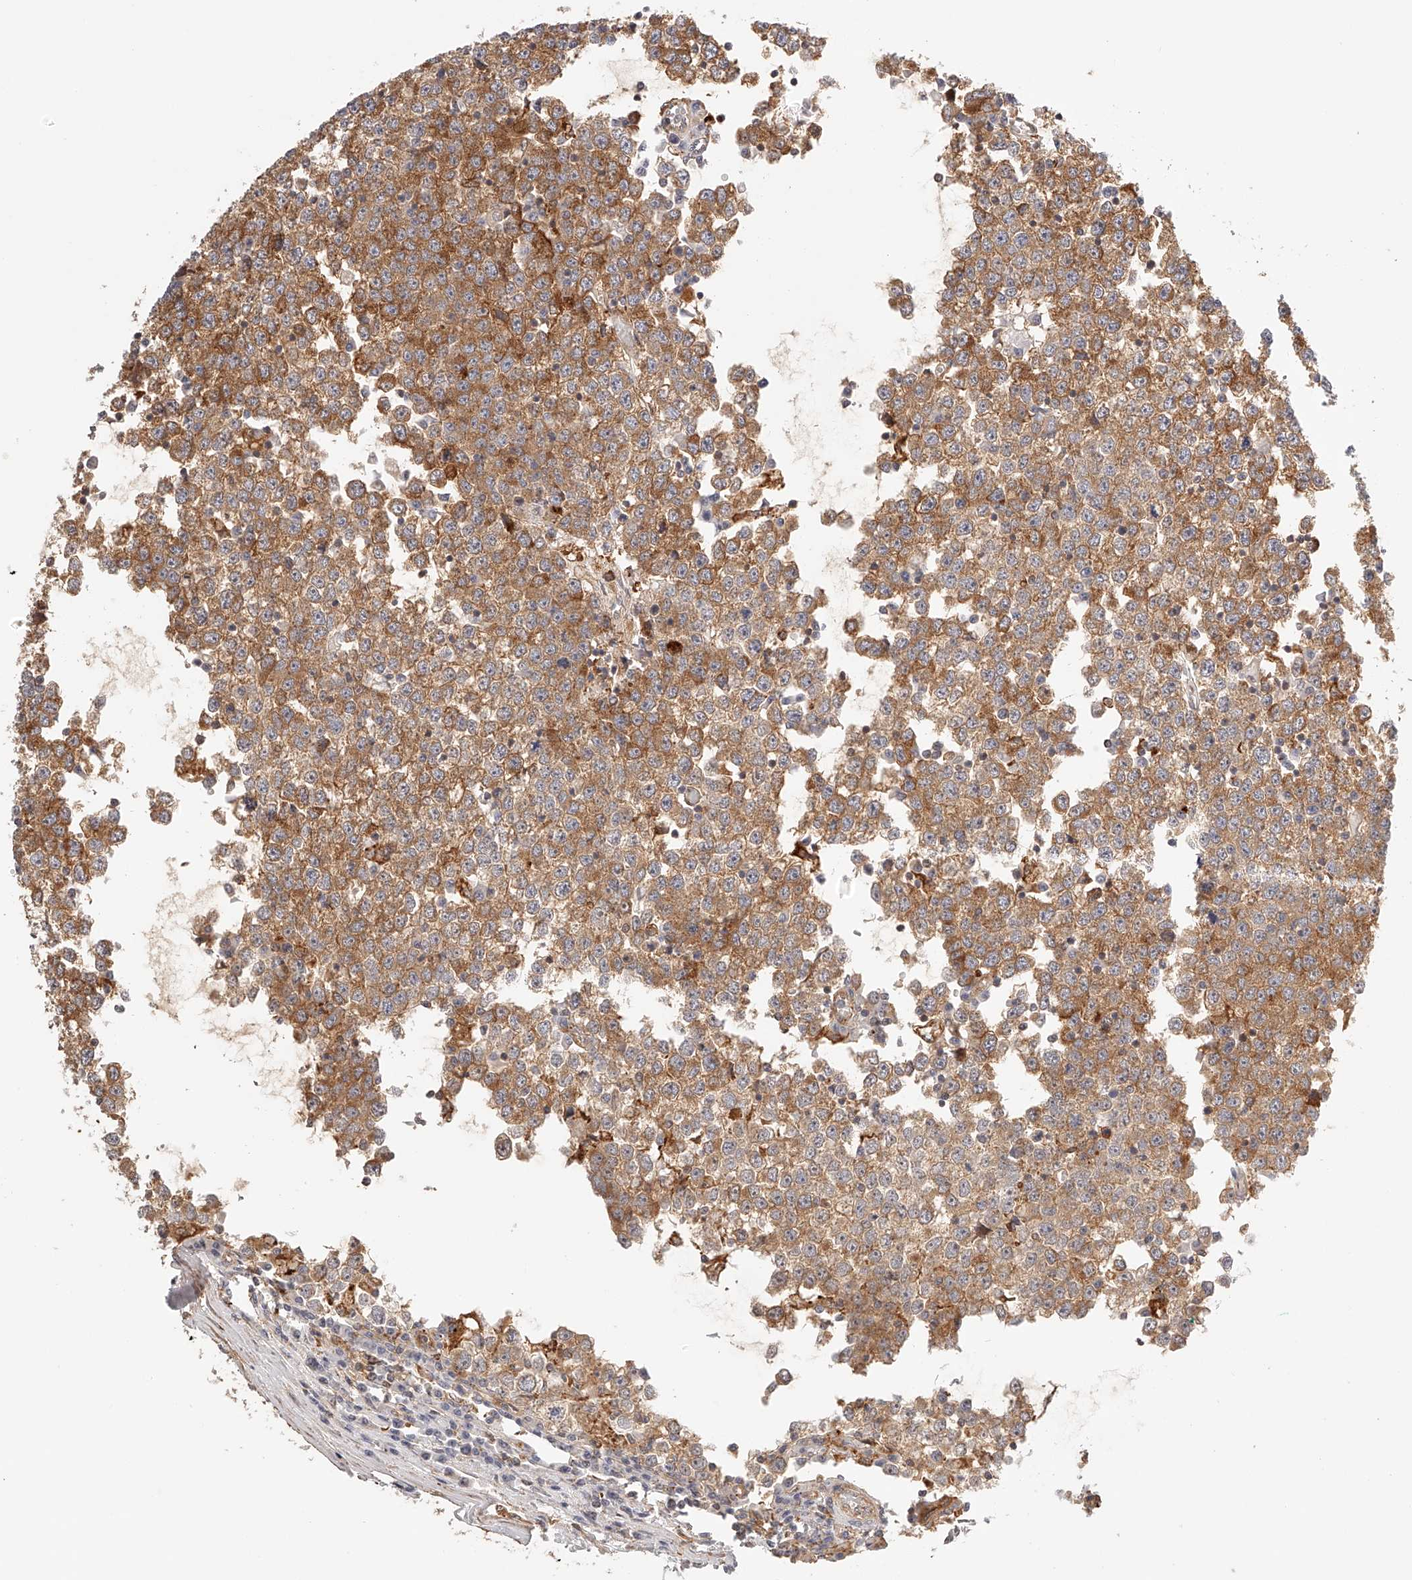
{"staining": {"intensity": "moderate", "quantity": ">75%", "location": "cytoplasmic/membranous"}, "tissue": "testis cancer", "cell_type": "Tumor cells", "image_type": "cancer", "snomed": [{"axis": "morphology", "description": "Seminoma, NOS"}, {"axis": "topography", "description": "Testis"}], "caption": "Human testis seminoma stained with a brown dye exhibits moderate cytoplasmic/membranous positive positivity in approximately >75% of tumor cells.", "gene": "SYNC", "patient": {"sex": "male", "age": 65}}